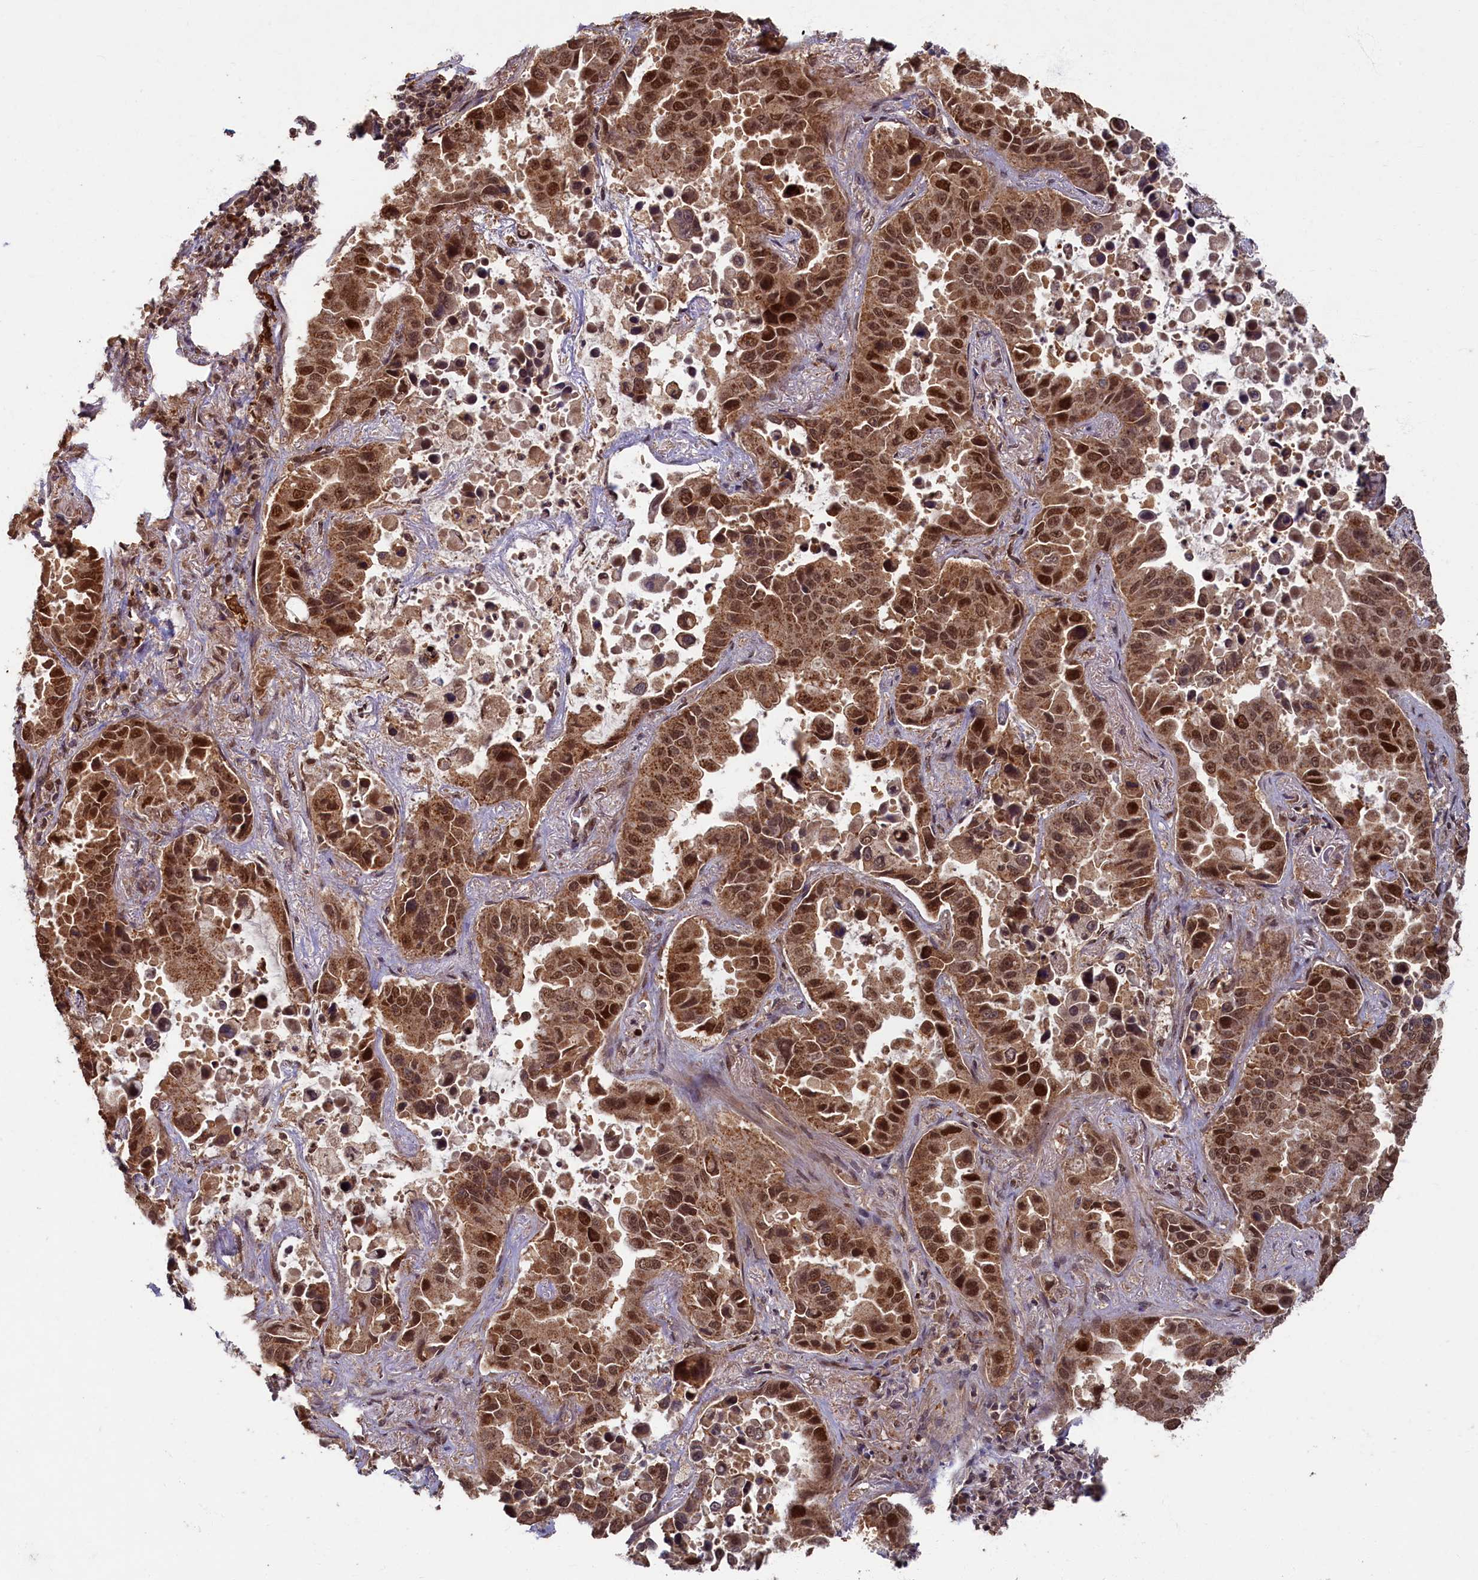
{"staining": {"intensity": "strong", "quantity": ">75%", "location": "cytoplasmic/membranous,nuclear"}, "tissue": "lung cancer", "cell_type": "Tumor cells", "image_type": "cancer", "snomed": [{"axis": "morphology", "description": "Adenocarcinoma, NOS"}, {"axis": "topography", "description": "Lung"}], "caption": "Tumor cells demonstrate strong cytoplasmic/membranous and nuclear positivity in about >75% of cells in adenocarcinoma (lung). The protein of interest is shown in brown color, while the nuclei are stained blue.", "gene": "BRCA1", "patient": {"sex": "male", "age": 64}}